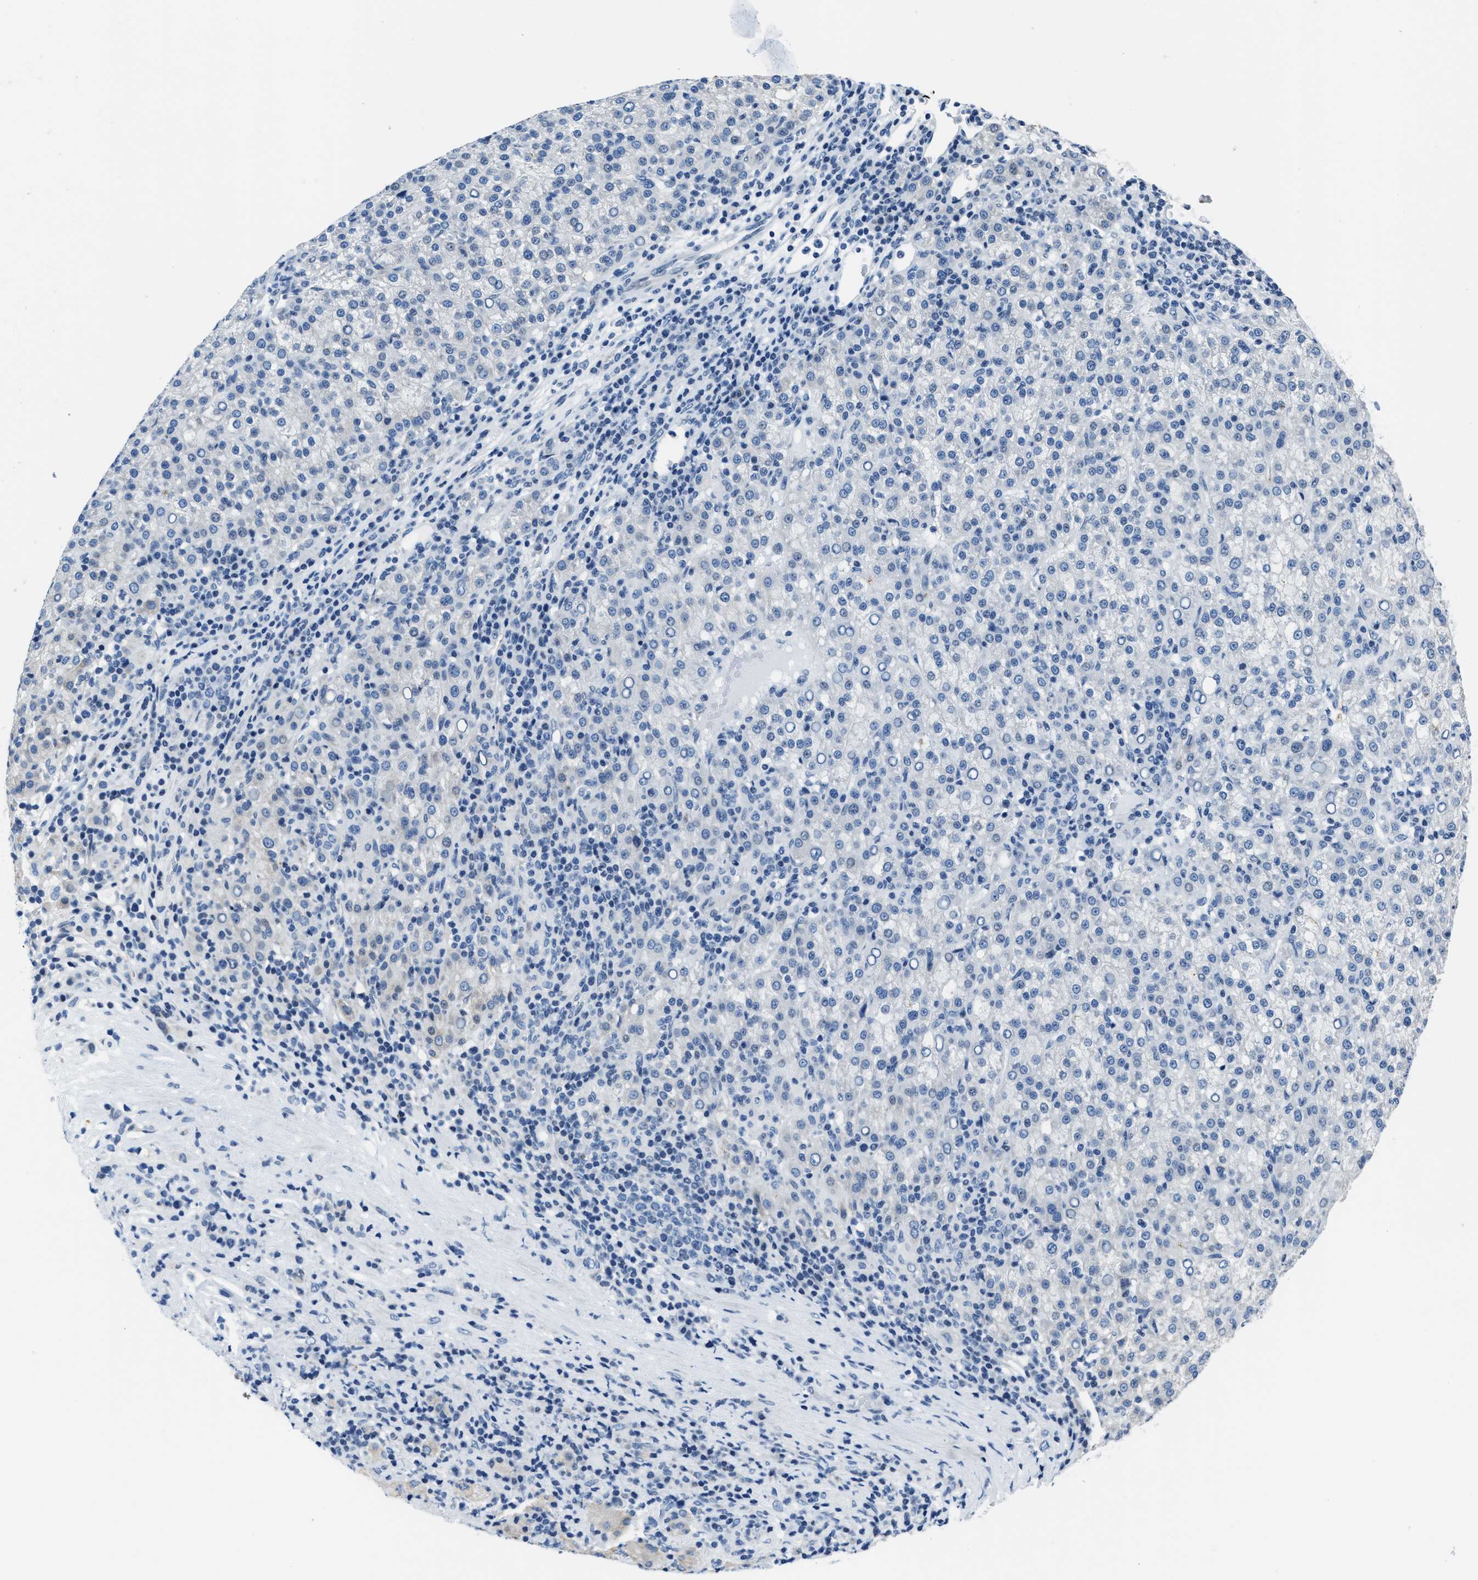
{"staining": {"intensity": "negative", "quantity": "none", "location": "none"}, "tissue": "liver cancer", "cell_type": "Tumor cells", "image_type": "cancer", "snomed": [{"axis": "morphology", "description": "Carcinoma, Hepatocellular, NOS"}, {"axis": "topography", "description": "Liver"}], "caption": "This is a image of IHC staining of hepatocellular carcinoma (liver), which shows no staining in tumor cells.", "gene": "ASZ1", "patient": {"sex": "female", "age": 58}}